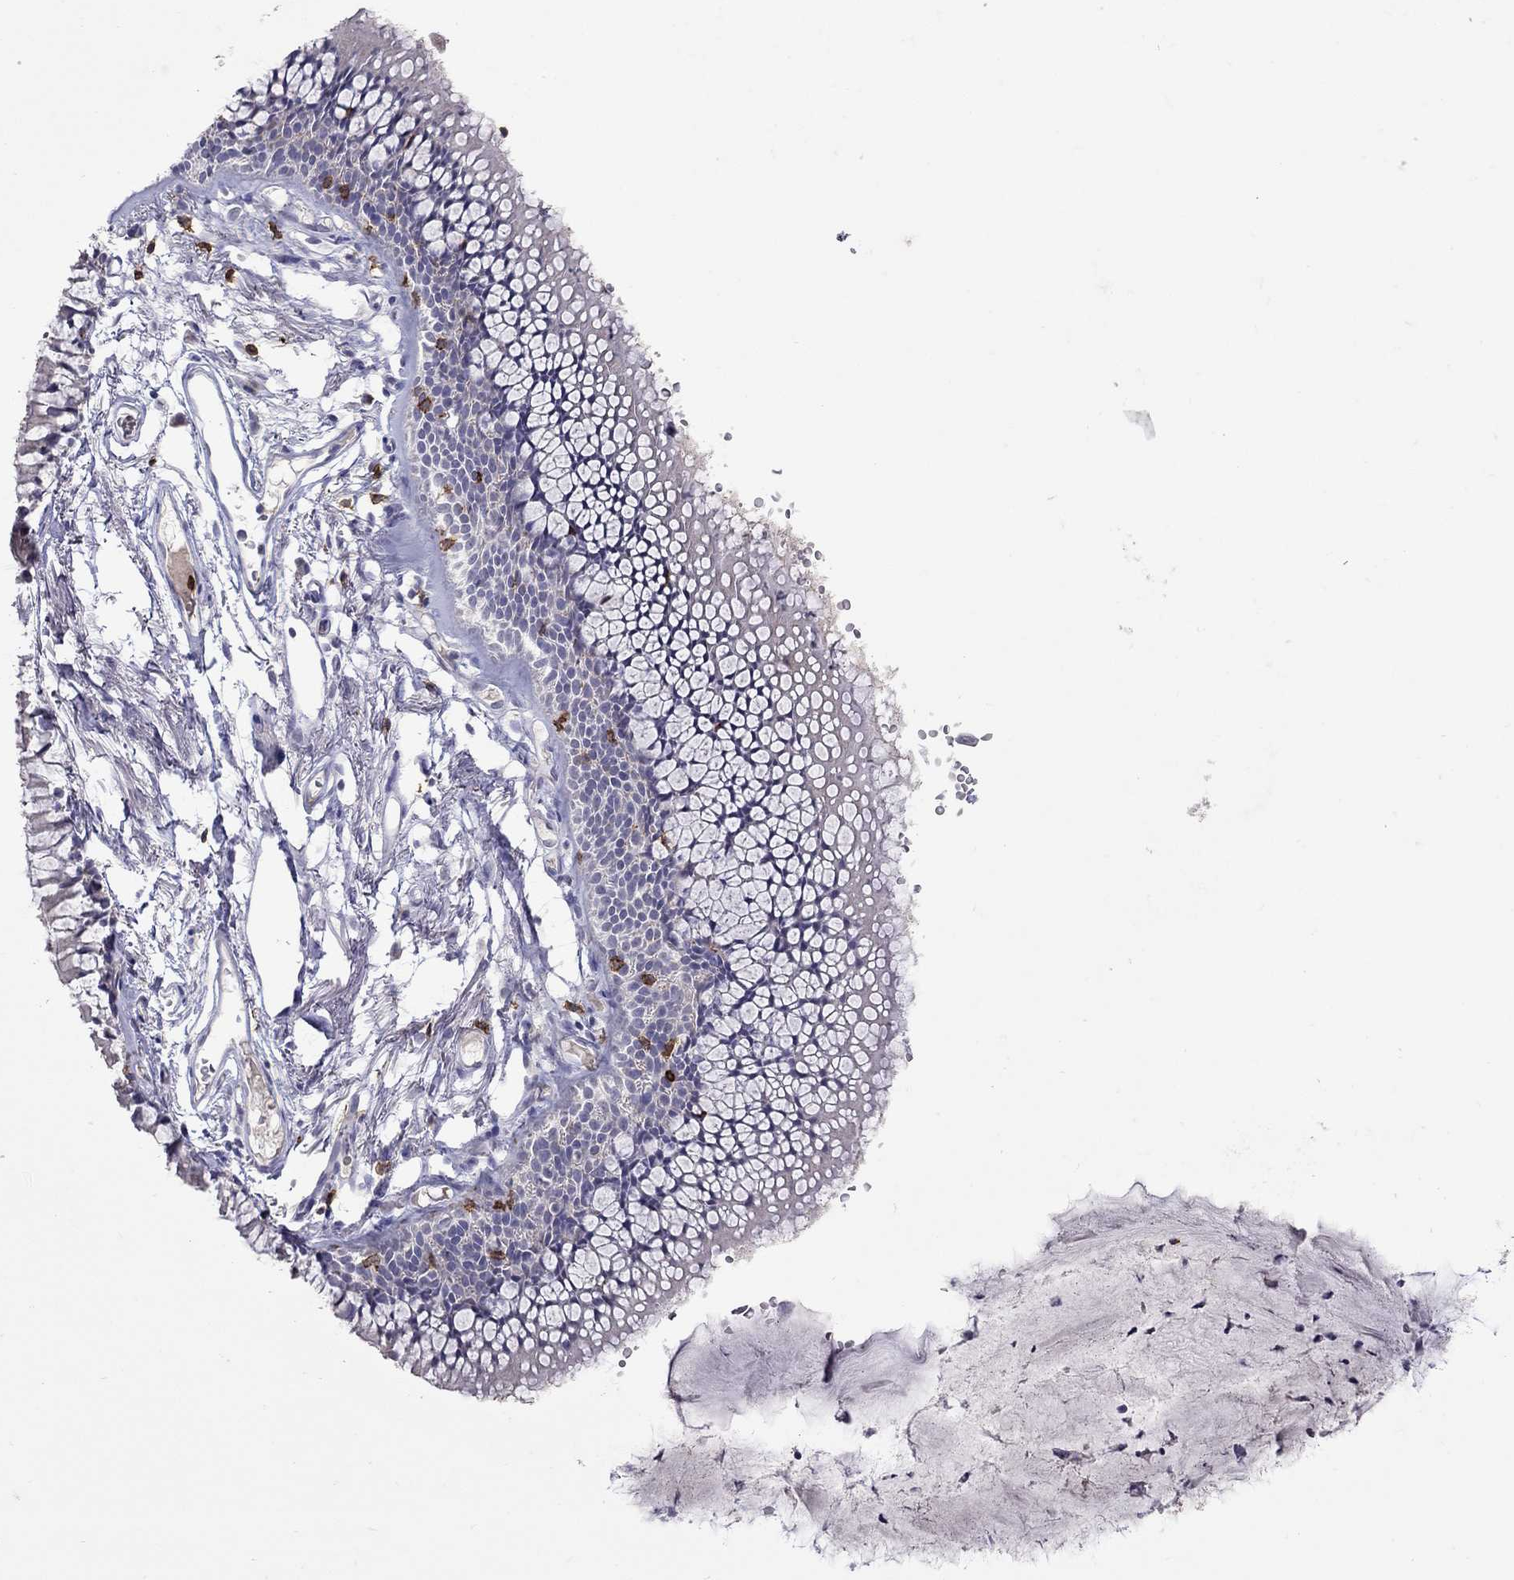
{"staining": {"intensity": "negative", "quantity": "none", "location": "none"}, "tissue": "soft tissue", "cell_type": "Fibroblasts", "image_type": "normal", "snomed": [{"axis": "morphology", "description": "Normal tissue, NOS"}, {"axis": "topography", "description": "Cartilage tissue"}, {"axis": "topography", "description": "Bronchus"}], "caption": "IHC micrograph of normal soft tissue: human soft tissue stained with DAB (3,3'-diaminobenzidine) exhibits no significant protein positivity in fibroblasts.", "gene": "CD8B", "patient": {"sex": "female", "age": 79}}